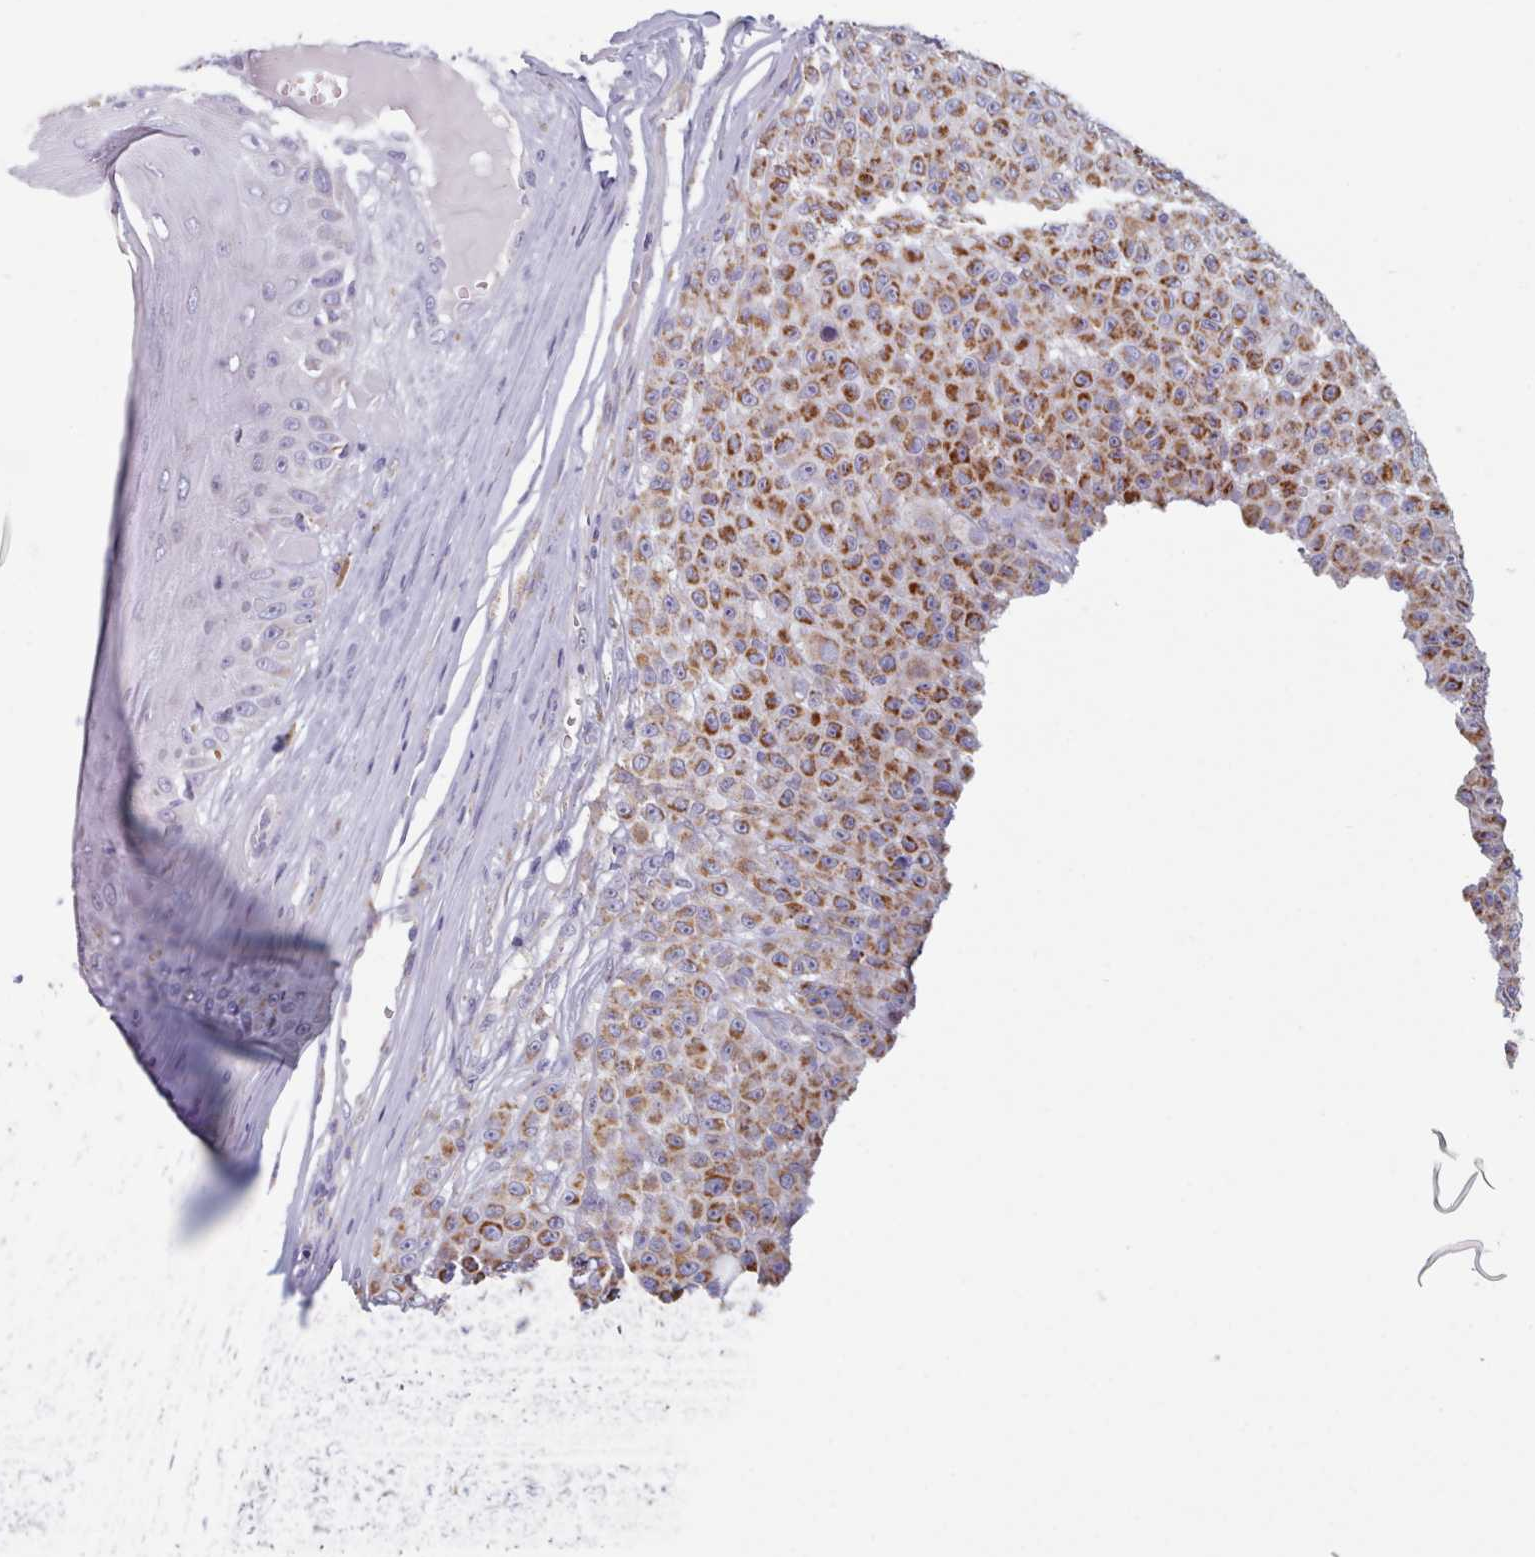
{"staining": {"intensity": "moderate", "quantity": ">75%", "location": "cytoplasmic/membranous"}, "tissue": "melanoma", "cell_type": "Tumor cells", "image_type": "cancer", "snomed": [{"axis": "morphology", "description": "Malignant melanoma, NOS"}, {"axis": "topography", "description": "Skin"}], "caption": "Protein expression analysis of human melanoma reveals moderate cytoplasmic/membranous positivity in about >75% of tumor cells. (Stains: DAB in brown, nuclei in blue, Microscopy: brightfield microscopy at high magnification).", "gene": "FAM170B", "patient": {"sex": "female", "age": 94}}